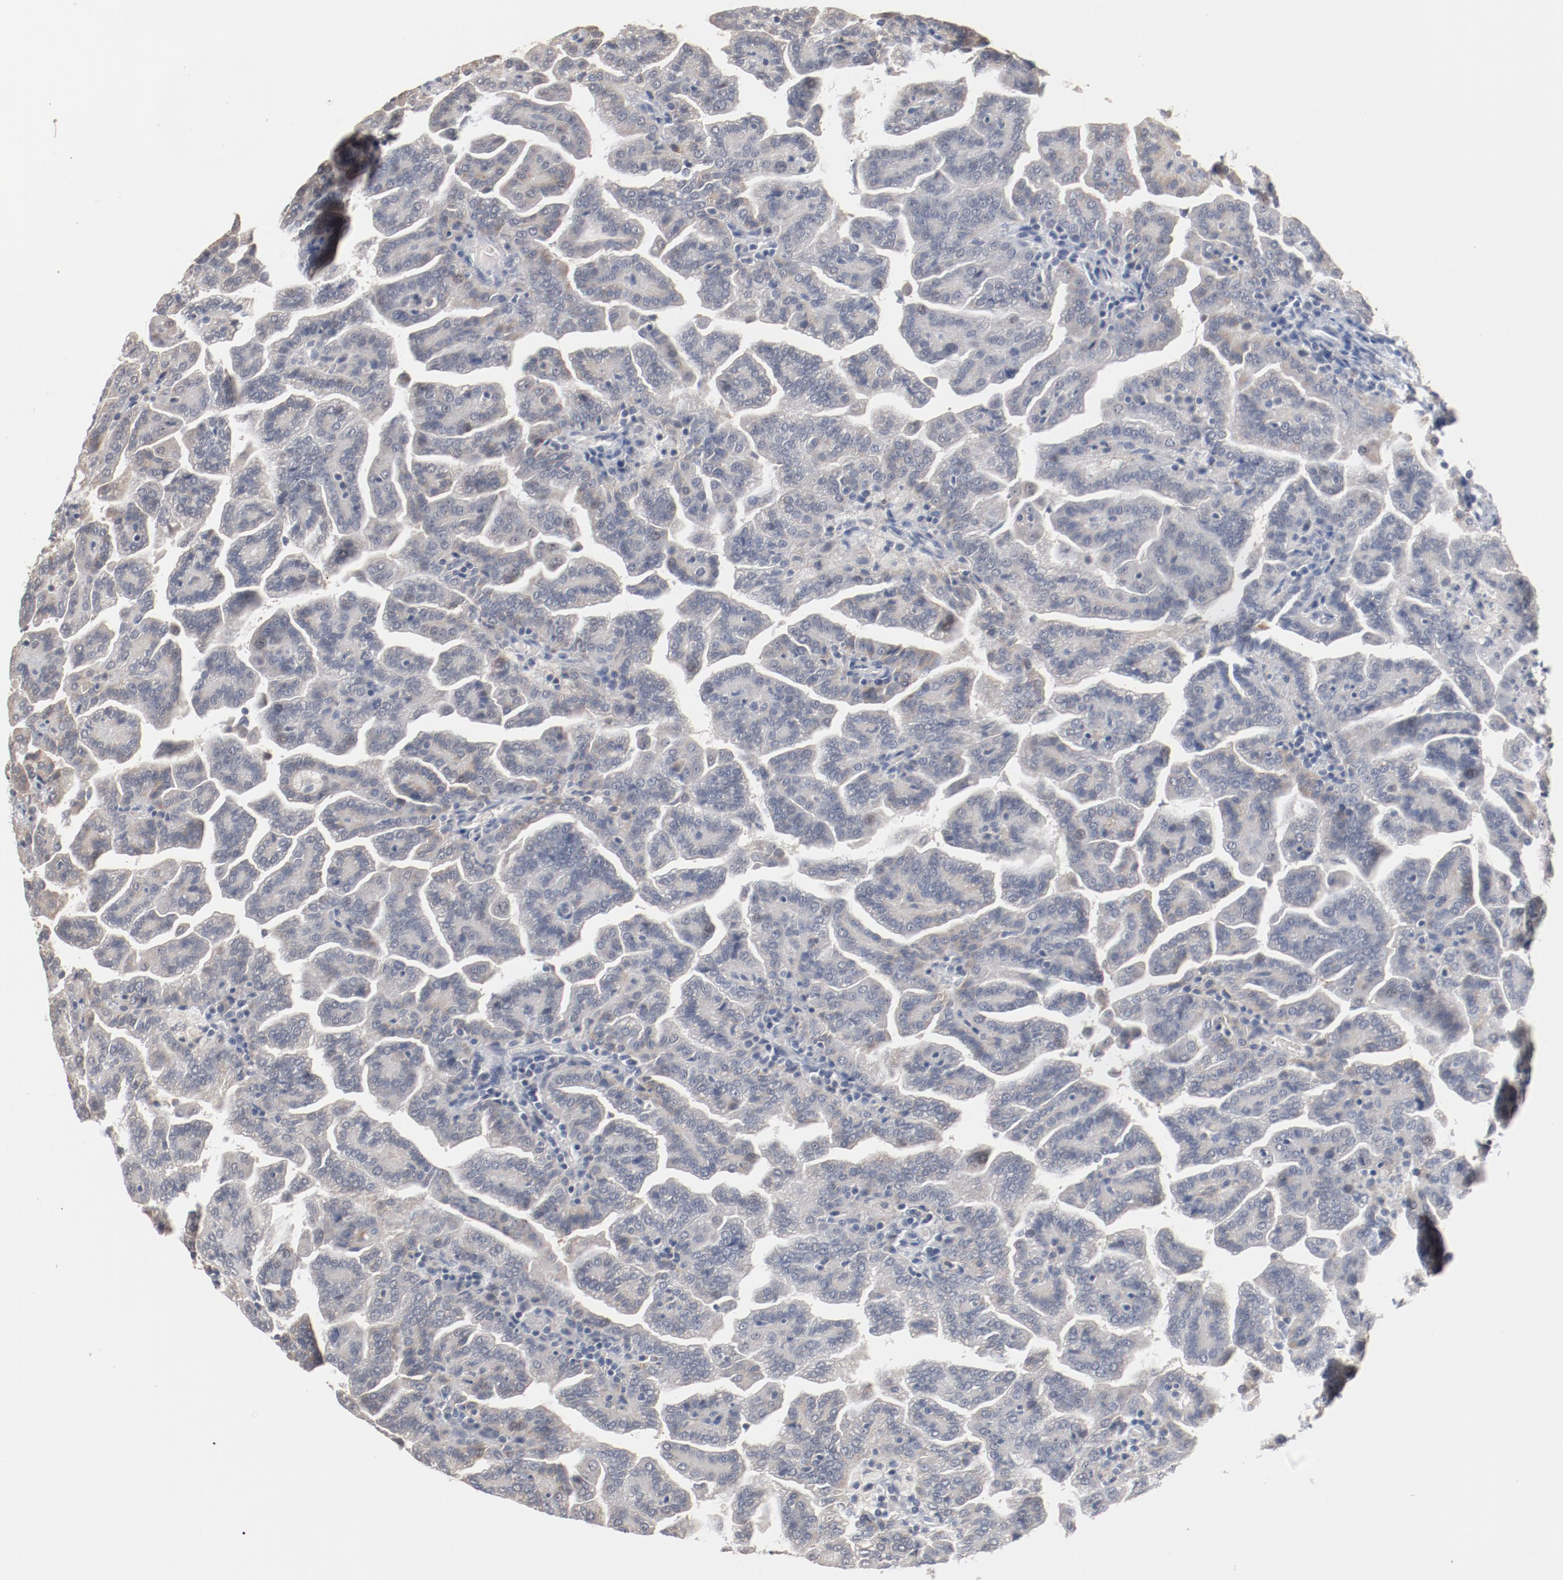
{"staining": {"intensity": "negative", "quantity": "none", "location": "none"}, "tissue": "renal cancer", "cell_type": "Tumor cells", "image_type": "cancer", "snomed": [{"axis": "morphology", "description": "Adenocarcinoma, NOS"}, {"axis": "topography", "description": "Kidney"}], "caption": "A high-resolution photomicrograph shows IHC staining of renal cancer (adenocarcinoma), which displays no significant positivity in tumor cells. (Stains: DAB immunohistochemistry (IHC) with hematoxylin counter stain, Microscopy: brightfield microscopy at high magnification).", "gene": "ERICH1", "patient": {"sex": "male", "age": 61}}